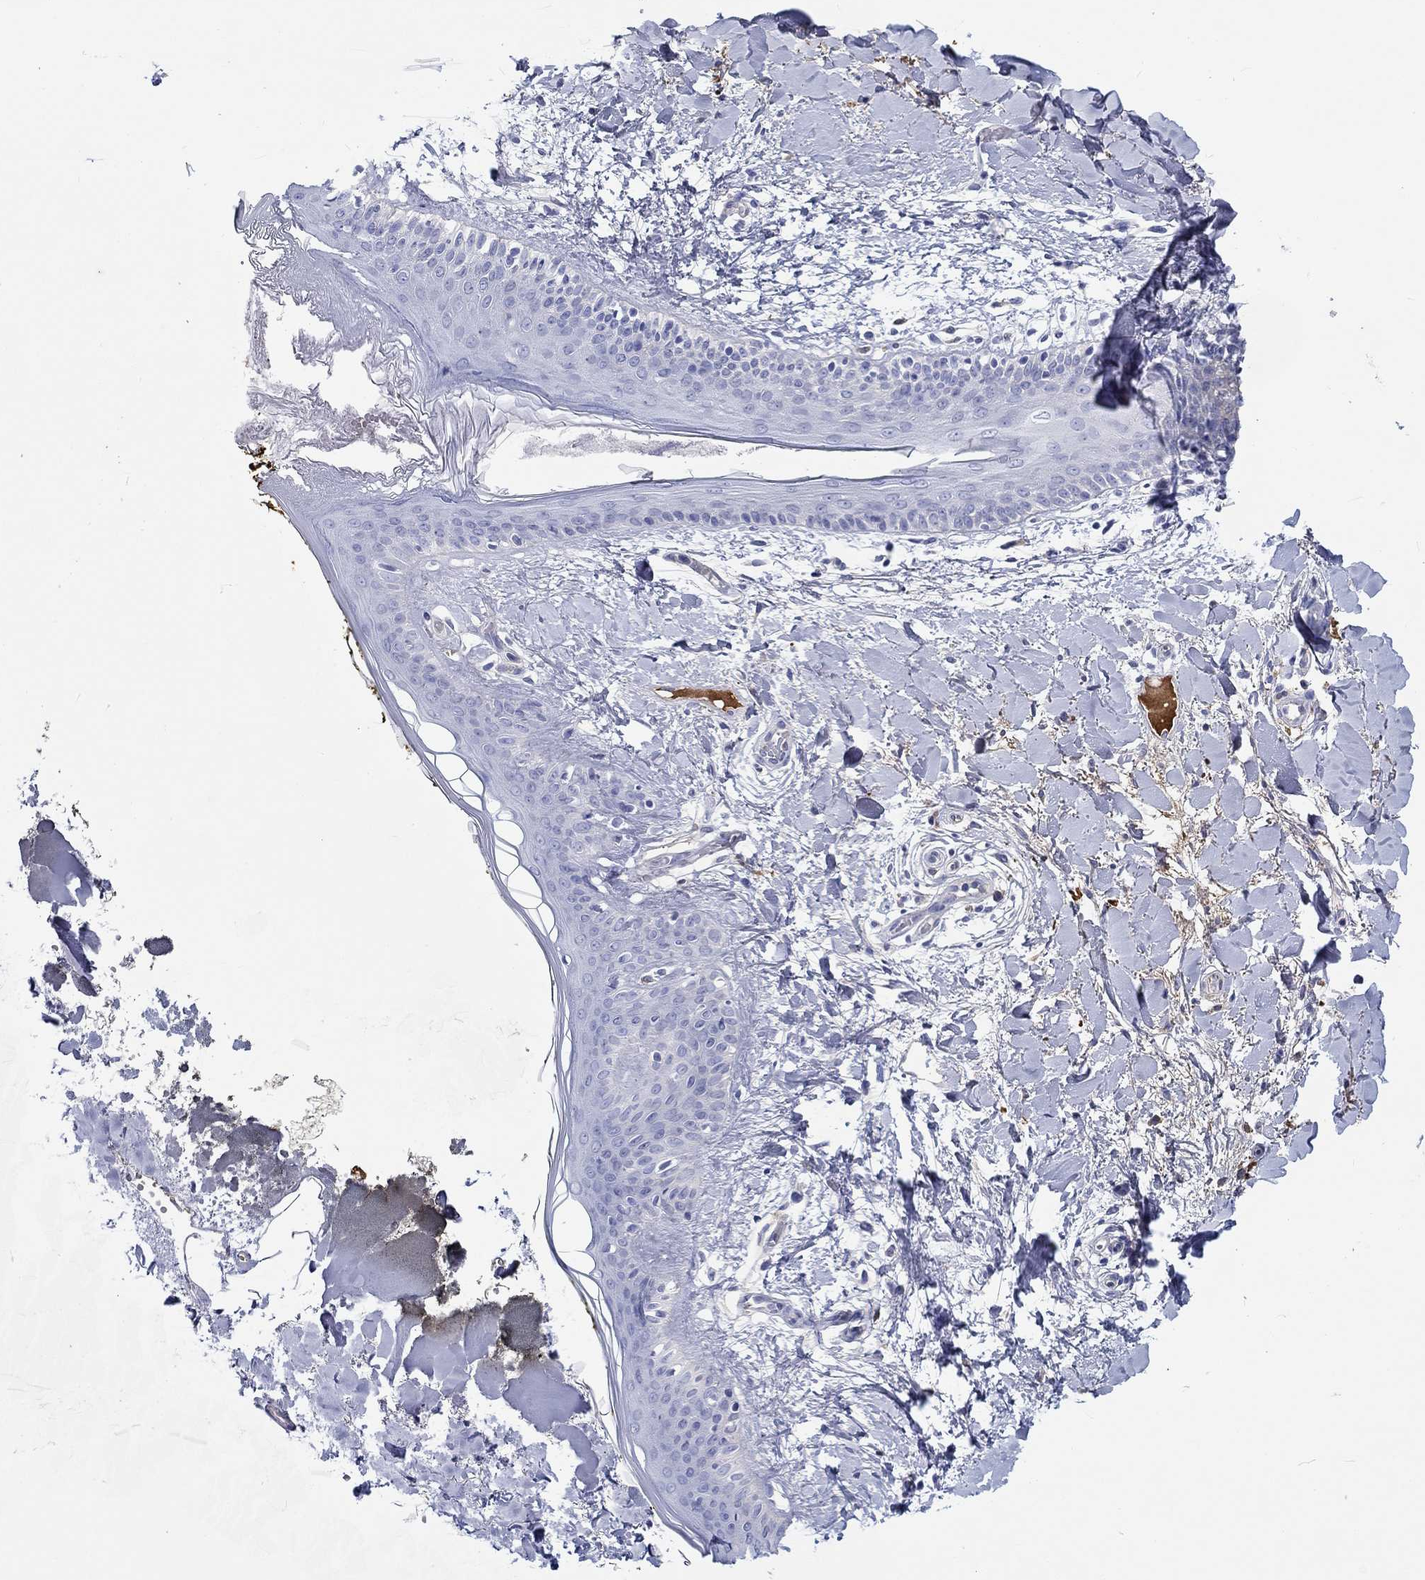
{"staining": {"intensity": "negative", "quantity": "none", "location": "none"}, "tissue": "skin", "cell_type": "Fibroblasts", "image_type": "normal", "snomed": [{"axis": "morphology", "description": "Normal tissue, NOS"}, {"axis": "topography", "description": "Skin"}], "caption": "DAB immunohistochemical staining of normal human skin reveals no significant staining in fibroblasts. (IHC, brightfield microscopy, high magnification).", "gene": "CDY1B", "patient": {"sex": "female", "age": 34}}